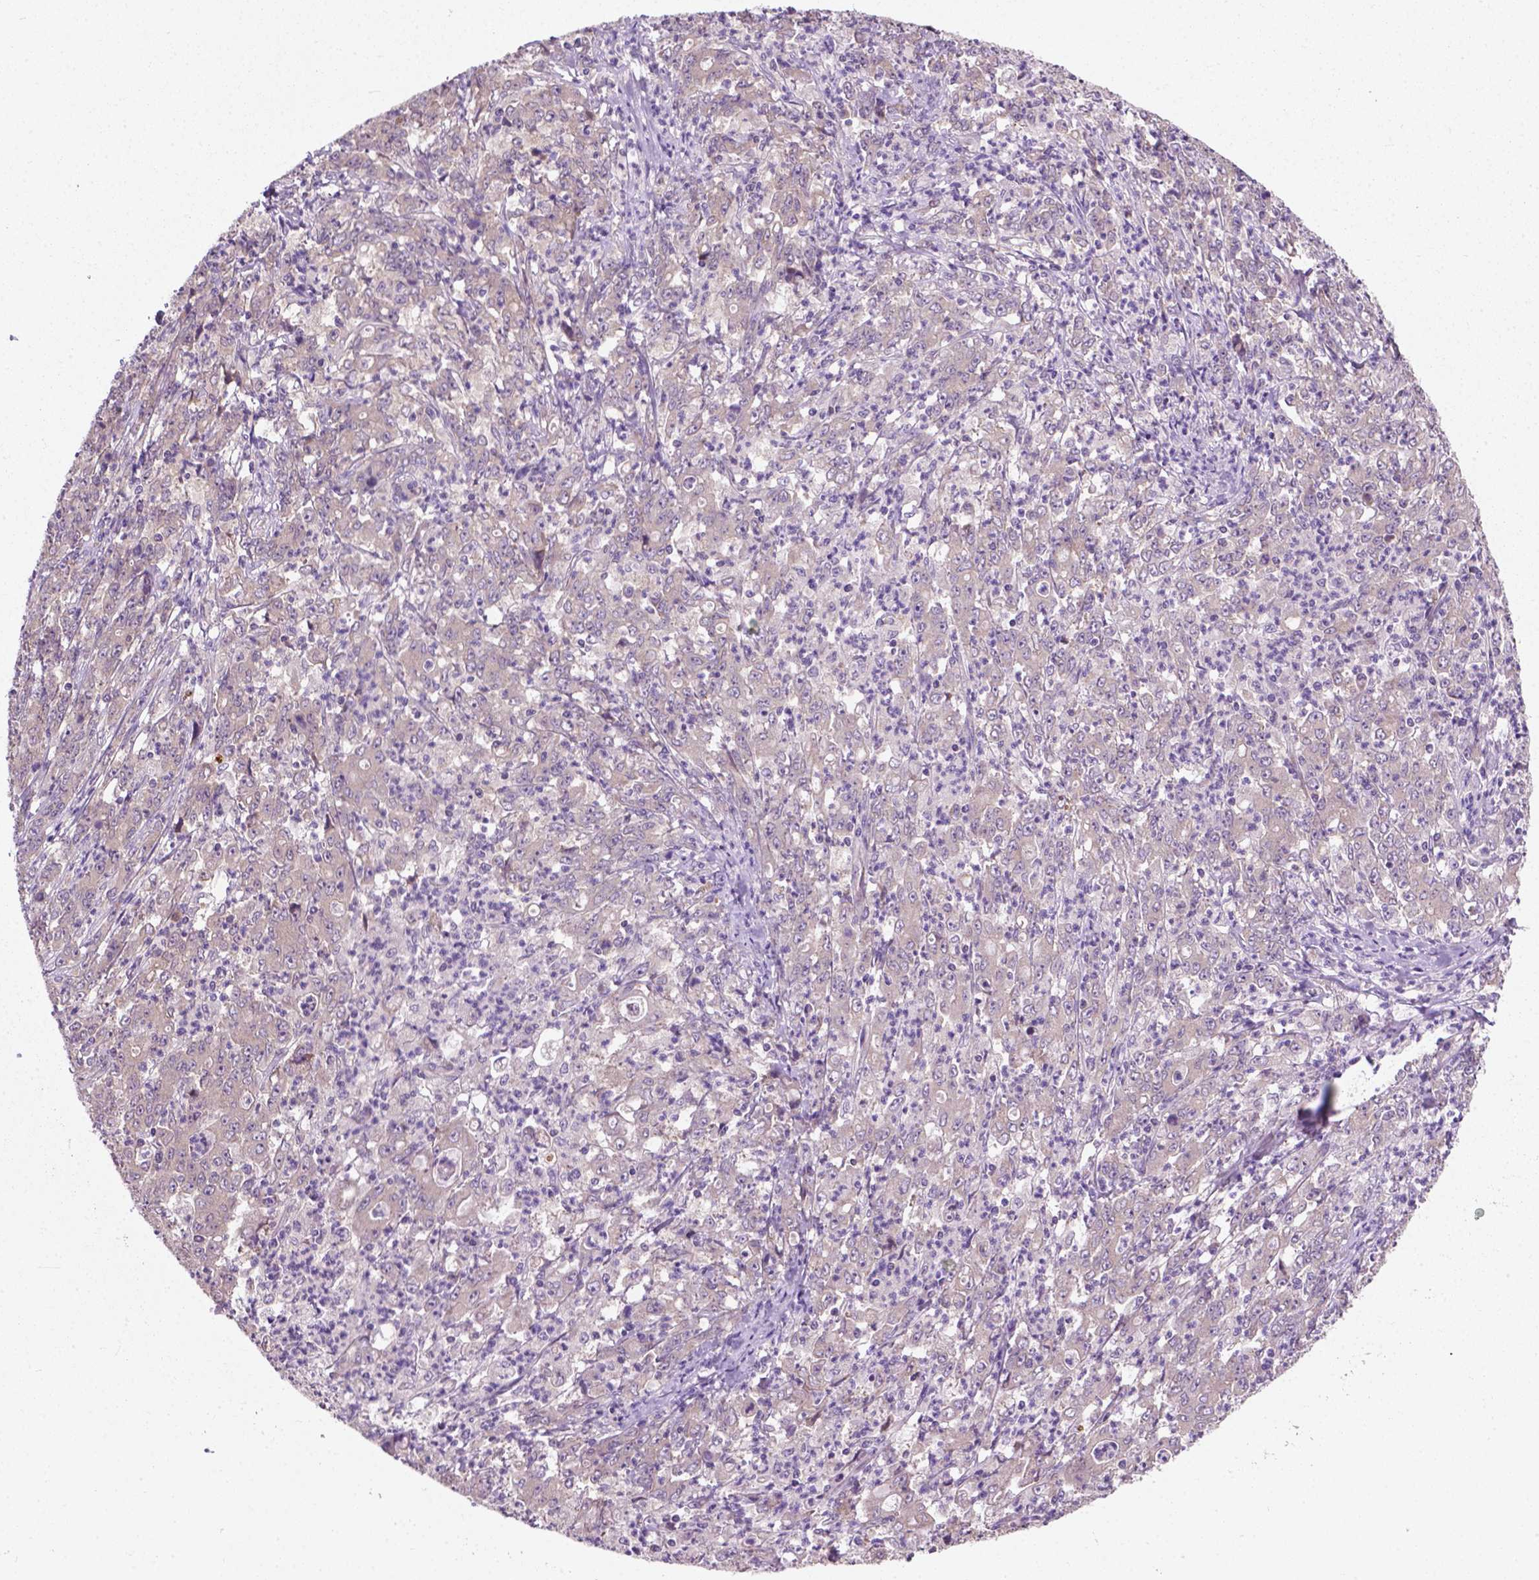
{"staining": {"intensity": "negative", "quantity": "none", "location": "none"}, "tissue": "stomach cancer", "cell_type": "Tumor cells", "image_type": "cancer", "snomed": [{"axis": "morphology", "description": "Adenocarcinoma, NOS"}, {"axis": "topography", "description": "Stomach, lower"}], "caption": "Tumor cells show no significant positivity in adenocarcinoma (stomach).", "gene": "MZT1", "patient": {"sex": "female", "age": 71}}